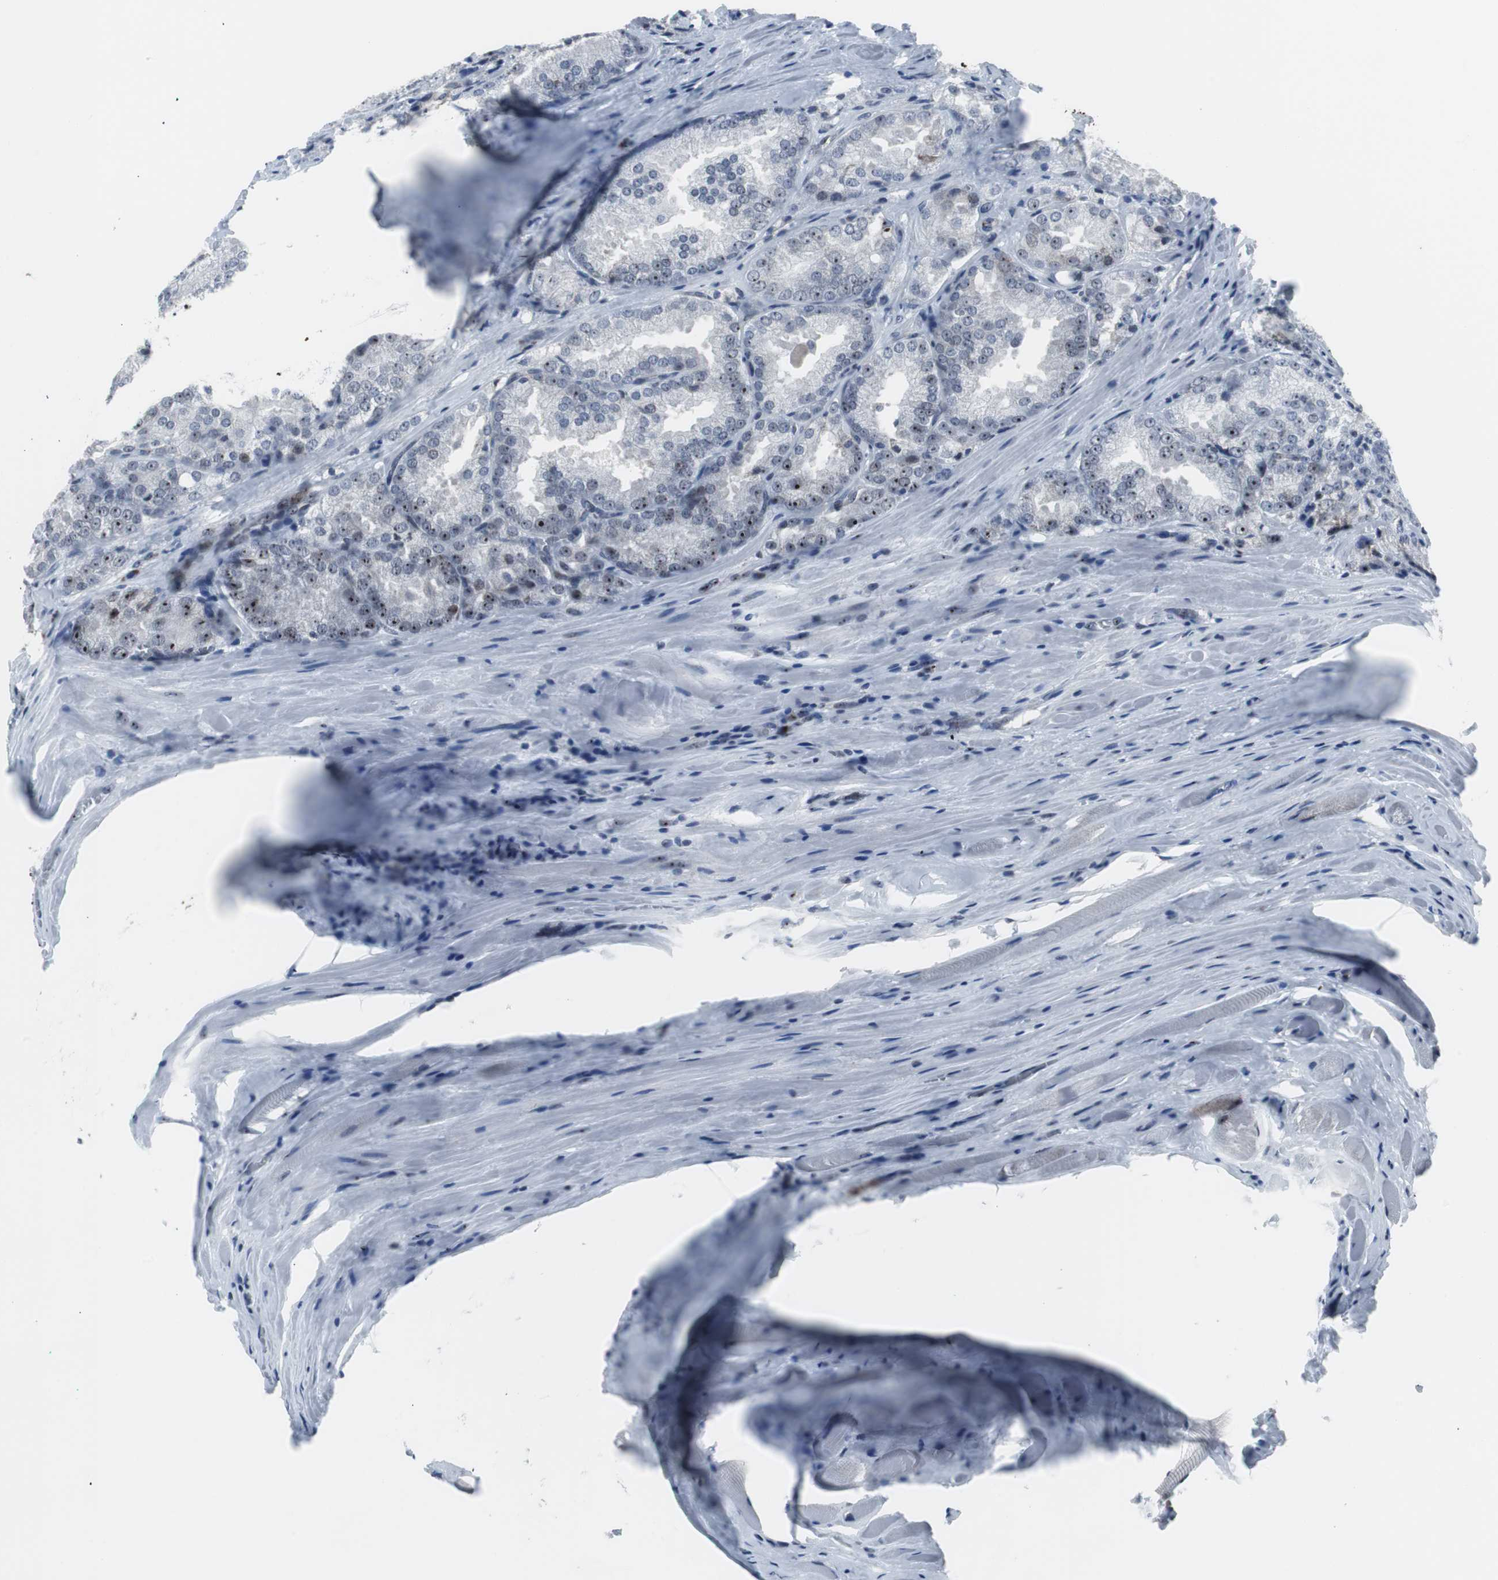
{"staining": {"intensity": "moderate", "quantity": "<25%", "location": "nuclear"}, "tissue": "prostate cancer", "cell_type": "Tumor cells", "image_type": "cancer", "snomed": [{"axis": "morphology", "description": "Adenocarcinoma, Low grade"}, {"axis": "topography", "description": "Prostate"}], "caption": "Immunohistochemistry staining of adenocarcinoma (low-grade) (prostate), which shows low levels of moderate nuclear staining in about <25% of tumor cells indicating moderate nuclear protein staining. The staining was performed using DAB (brown) for protein detection and nuclei were counterstained in hematoxylin (blue).", "gene": "DOK1", "patient": {"sex": "male", "age": 64}}